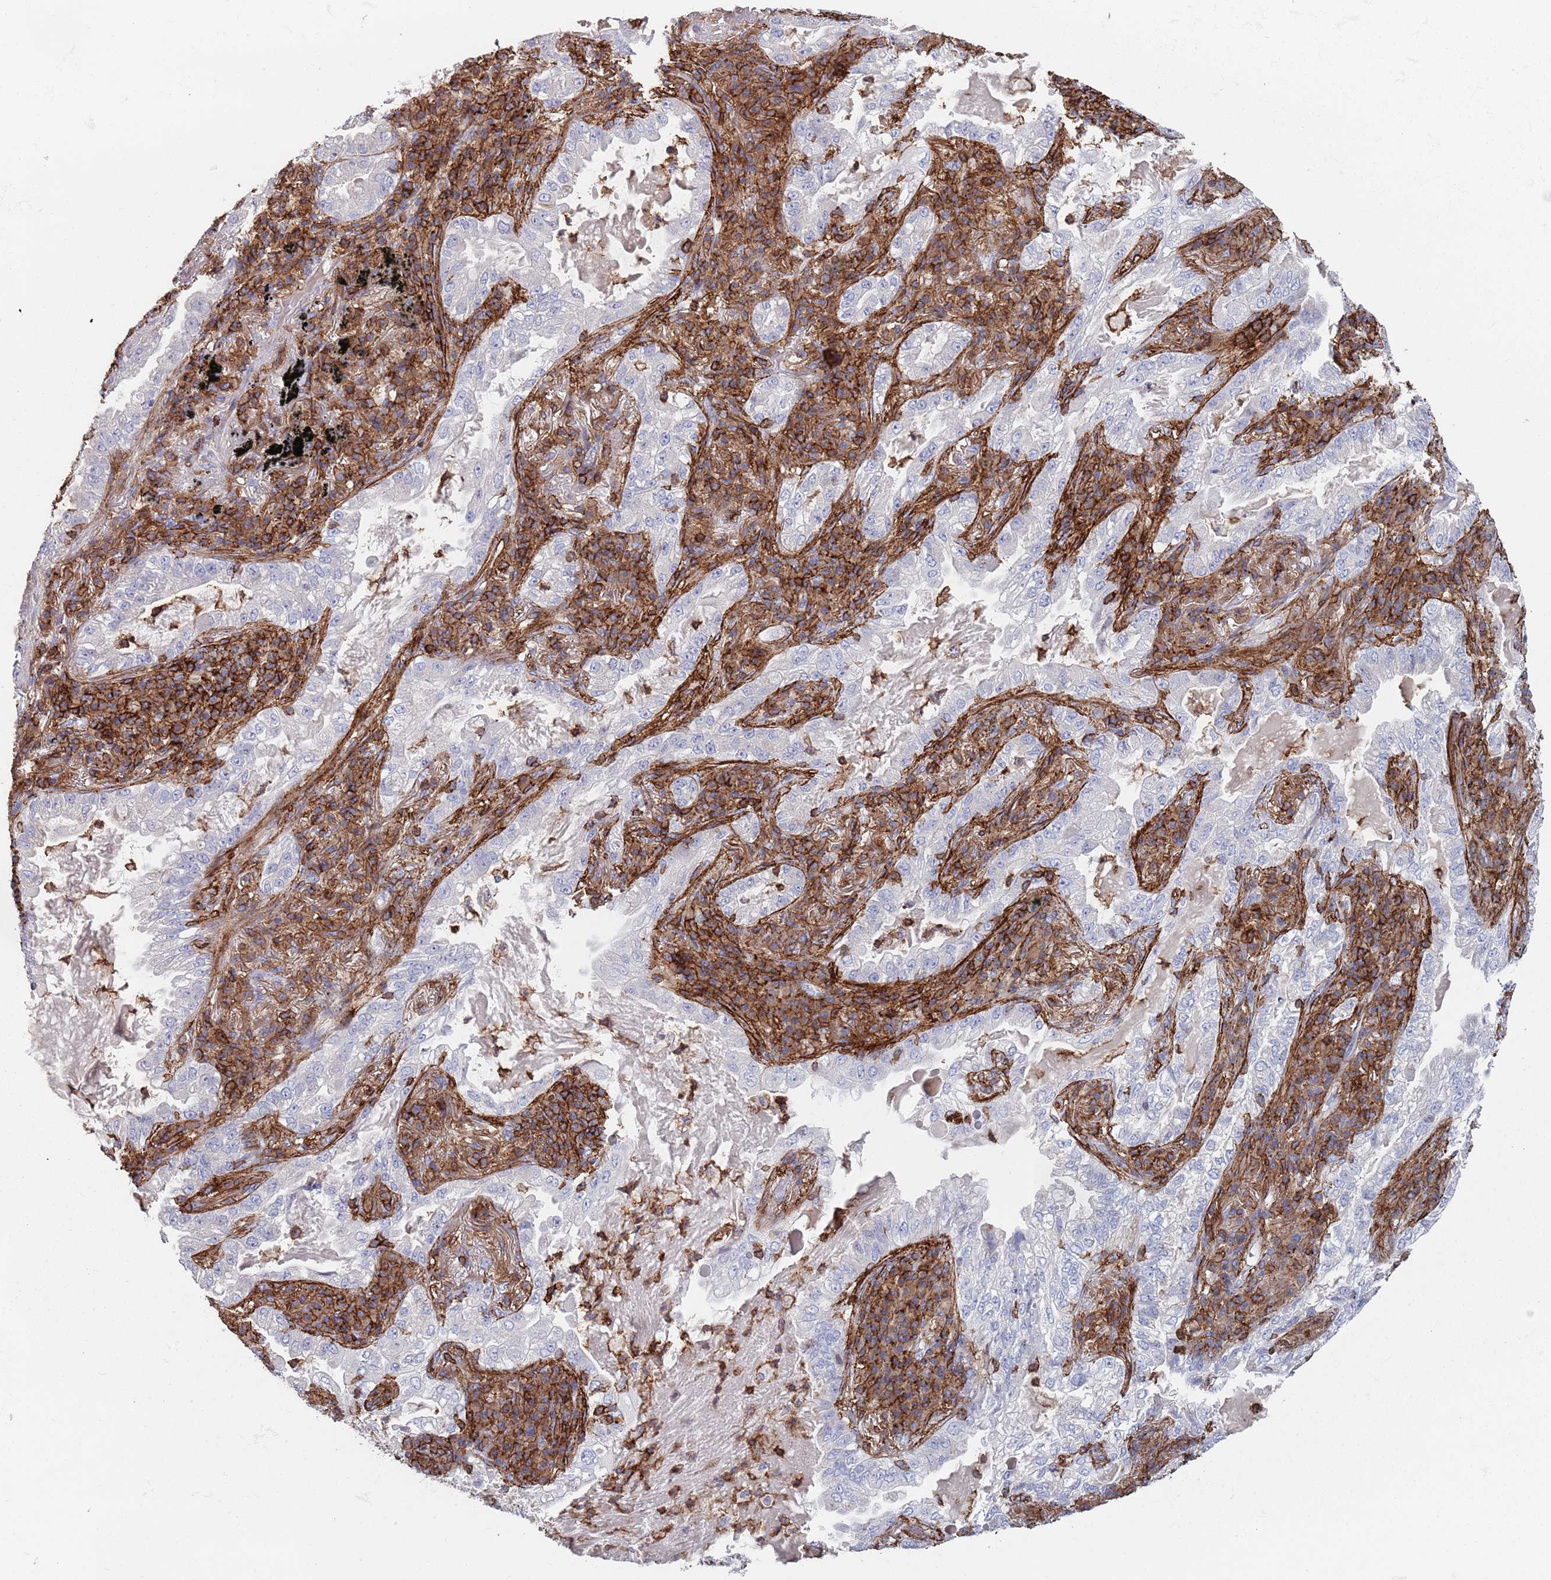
{"staining": {"intensity": "negative", "quantity": "none", "location": "none"}, "tissue": "lung cancer", "cell_type": "Tumor cells", "image_type": "cancer", "snomed": [{"axis": "morphology", "description": "Adenocarcinoma, NOS"}, {"axis": "topography", "description": "Lung"}], "caption": "Human lung cancer stained for a protein using immunohistochemistry (IHC) reveals no staining in tumor cells.", "gene": "RNF144A", "patient": {"sex": "female", "age": 73}}